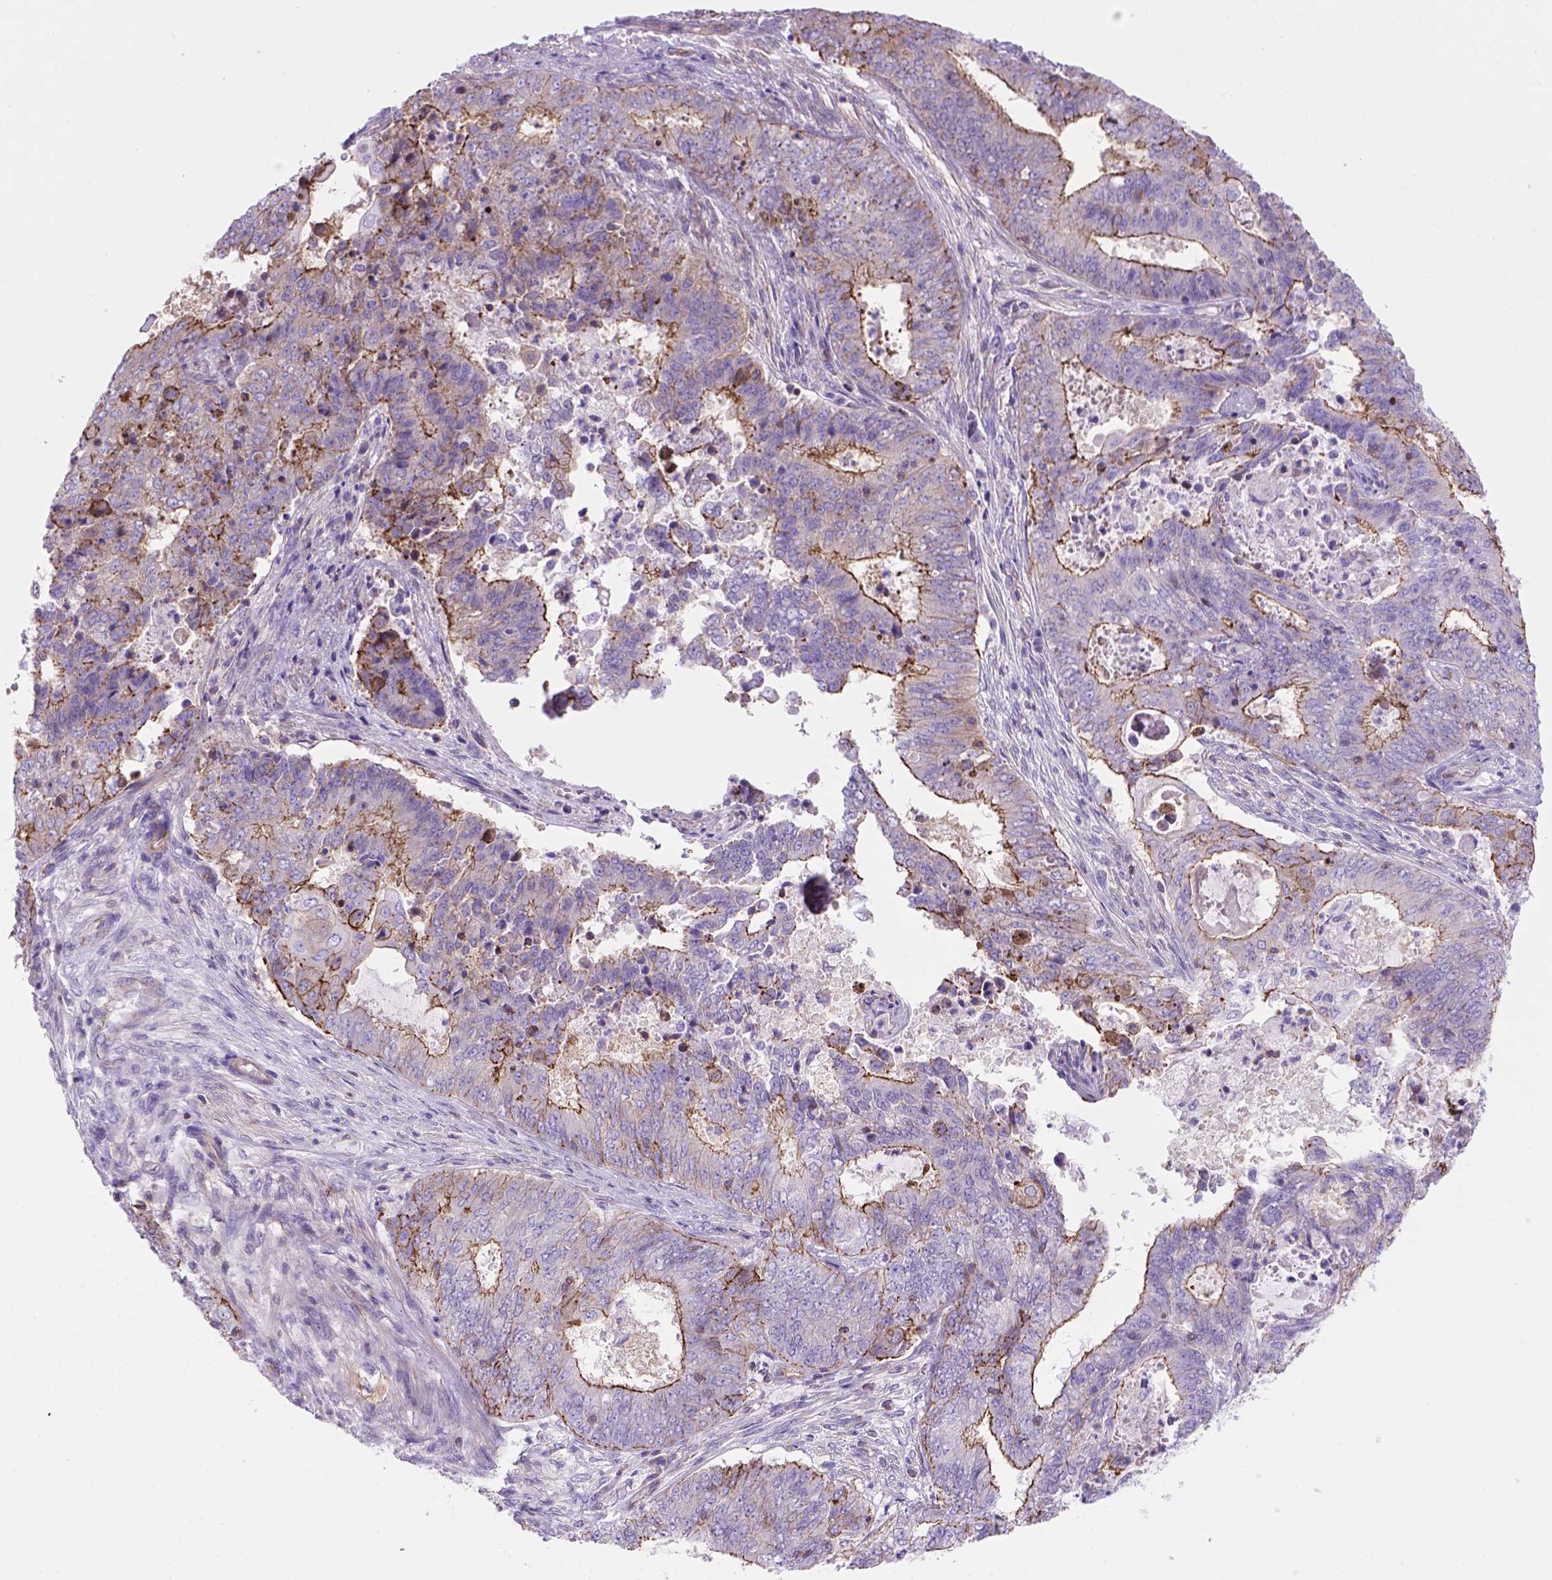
{"staining": {"intensity": "strong", "quantity": "<25%", "location": "cytoplasmic/membranous"}, "tissue": "endometrial cancer", "cell_type": "Tumor cells", "image_type": "cancer", "snomed": [{"axis": "morphology", "description": "Adenocarcinoma, NOS"}, {"axis": "topography", "description": "Endometrium"}], "caption": "Protein expression analysis of adenocarcinoma (endometrial) displays strong cytoplasmic/membranous positivity in about <25% of tumor cells. The protein of interest is stained brown, and the nuclei are stained in blue (DAB (3,3'-diaminobenzidine) IHC with brightfield microscopy, high magnification).", "gene": "PEX12", "patient": {"sex": "female", "age": 62}}